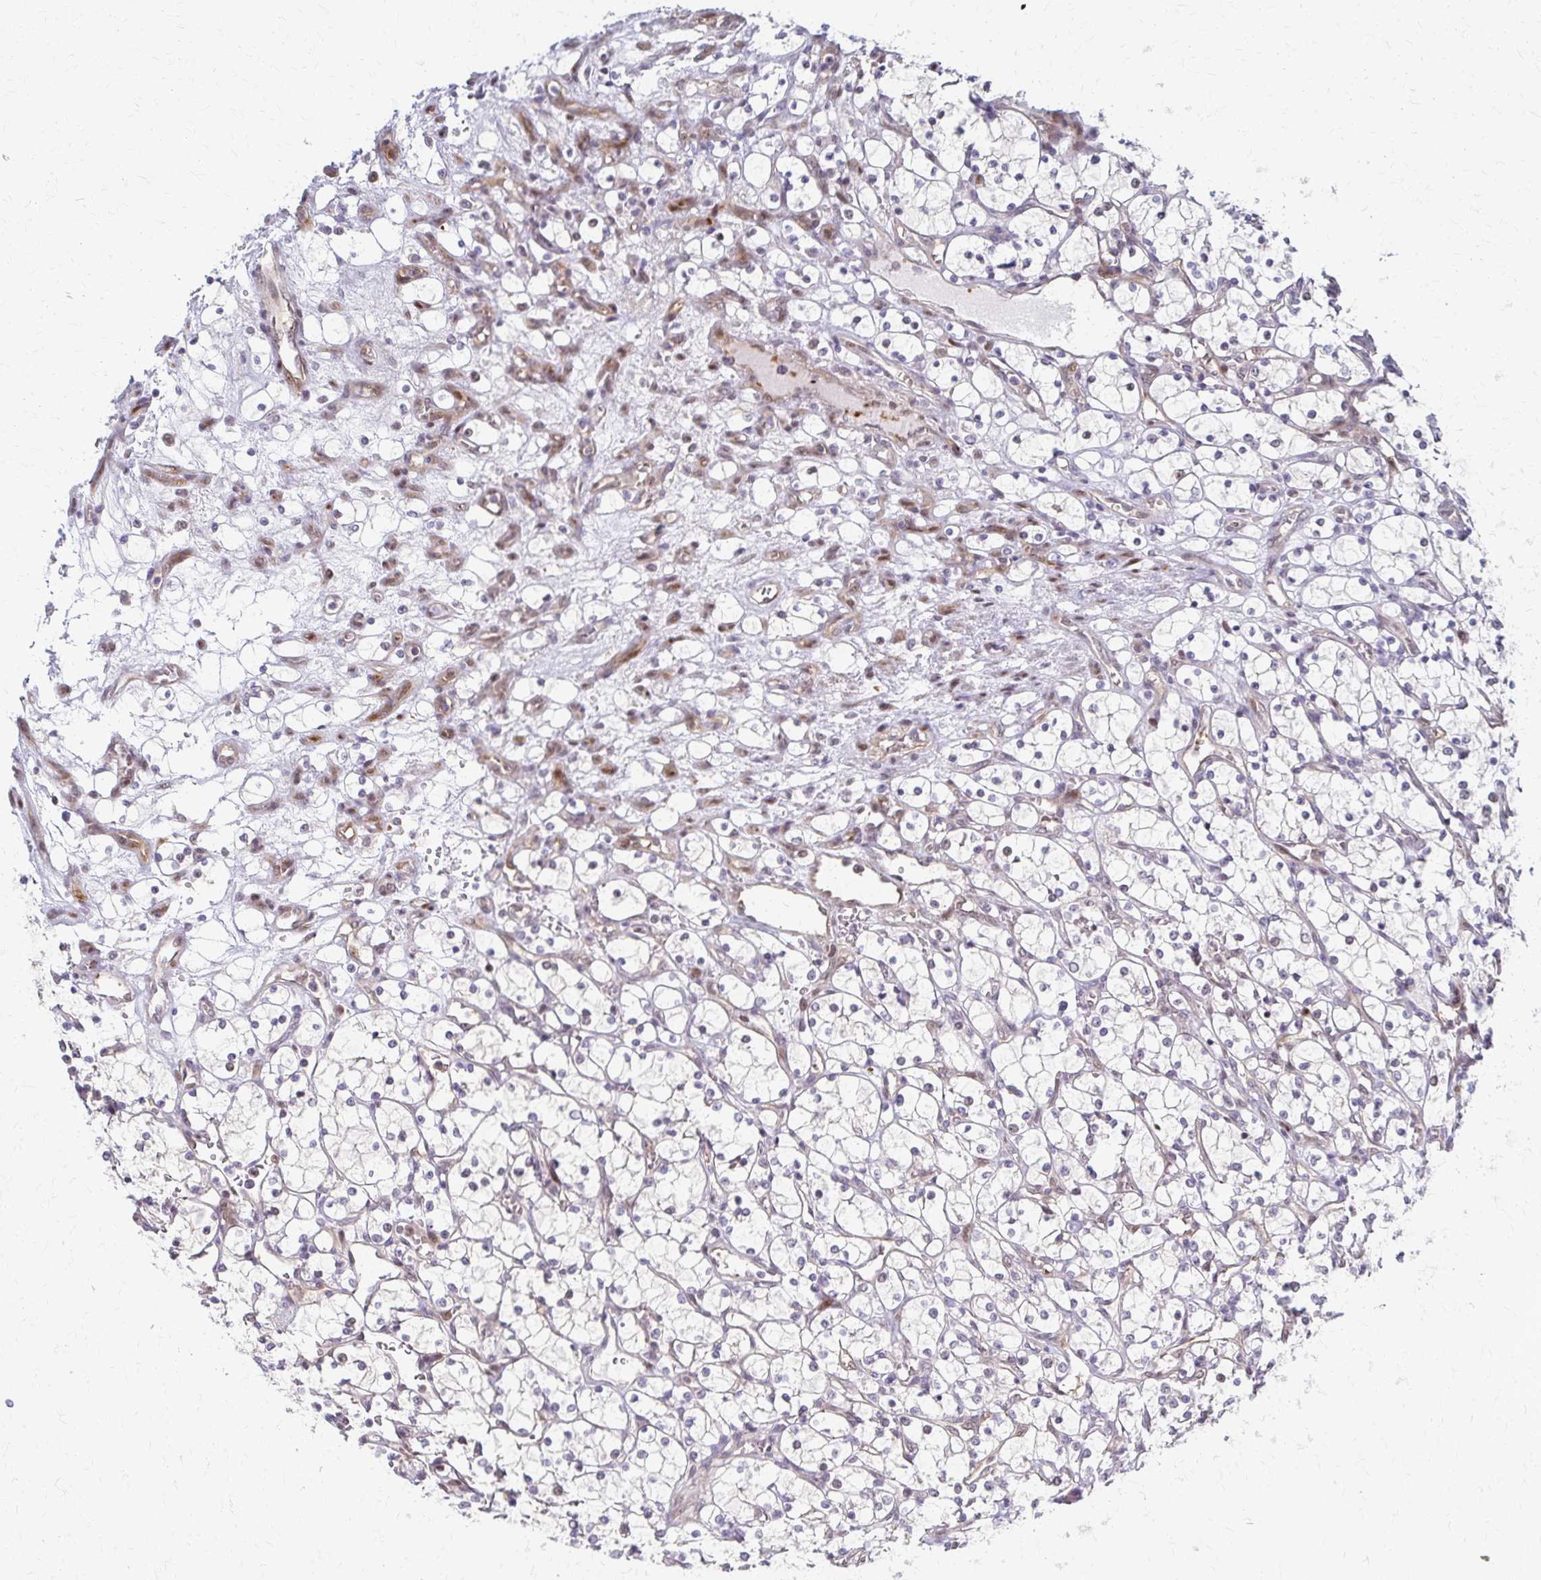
{"staining": {"intensity": "negative", "quantity": "none", "location": "none"}, "tissue": "renal cancer", "cell_type": "Tumor cells", "image_type": "cancer", "snomed": [{"axis": "morphology", "description": "Adenocarcinoma, NOS"}, {"axis": "topography", "description": "Kidney"}], "caption": "Immunohistochemistry image of neoplastic tissue: human renal adenocarcinoma stained with DAB (3,3'-diaminobenzidine) reveals no significant protein expression in tumor cells. (DAB (3,3'-diaminobenzidine) immunohistochemistry (IHC) with hematoxylin counter stain).", "gene": "PSMD7", "patient": {"sex": "female", "age": 69}}